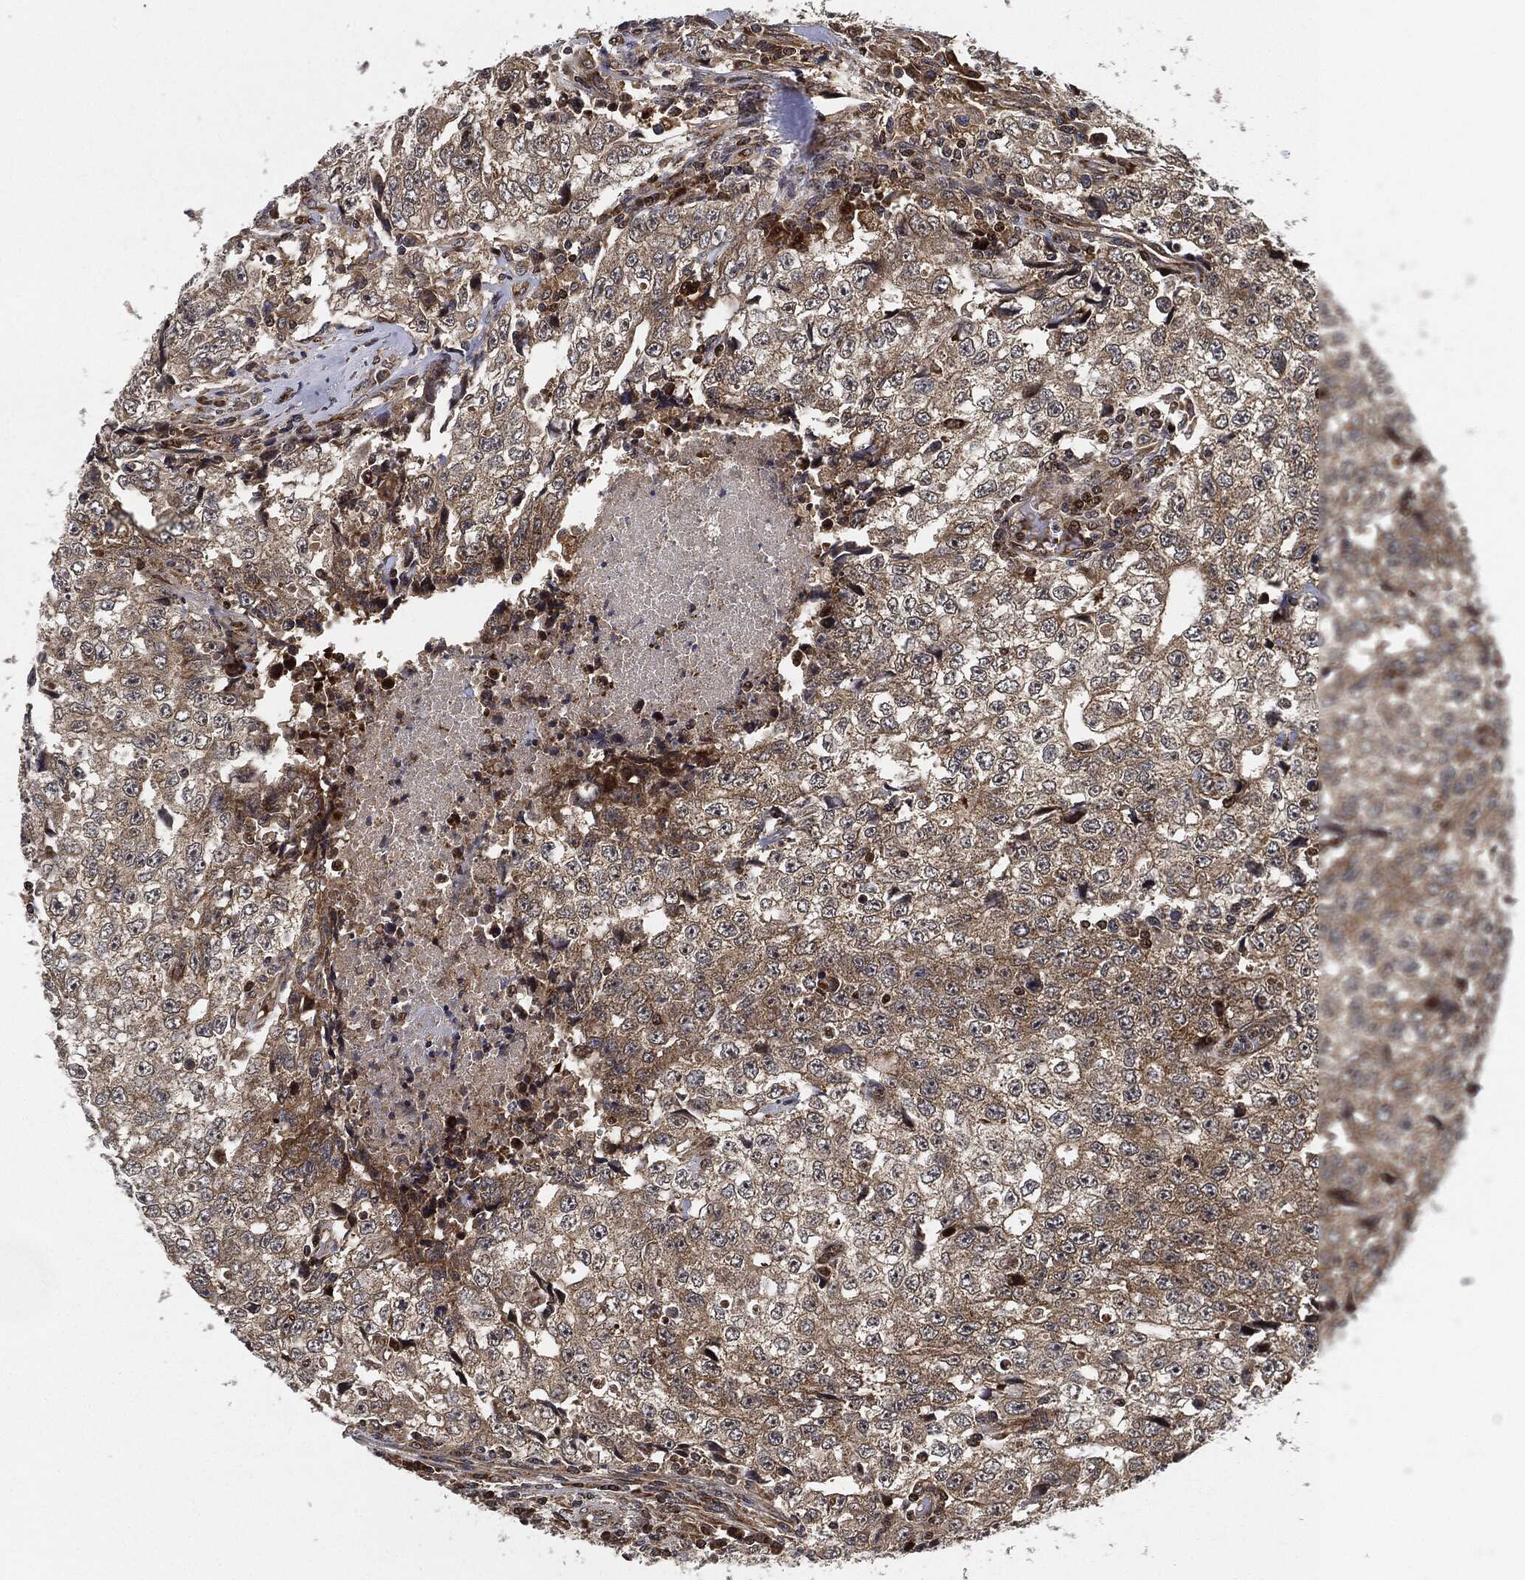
{"staining": {"intensity": "moderate", "quantity": "25%-75%", "location": "cytoplasmic/membranous"}, "tissue": "testis cancer", "cell_type": "Tumor cells", "image_type": "cancer", "snomed": [{"axis": "morphology", "description": "Necrosis, NOS"}, {"axis": "morphology", "description": "Carcinoma, Embryonal, NOS"}, {"axis": "topography", "description": "Testis"}], "caption": "Embryonal carcinoma (testis) tissue demonstrates moderate cytoplasmic/membranous positivity in about 25%-75% of tumor cells", "gene": "RNASEL", "patient": {"sex": "male", "age": 19}}